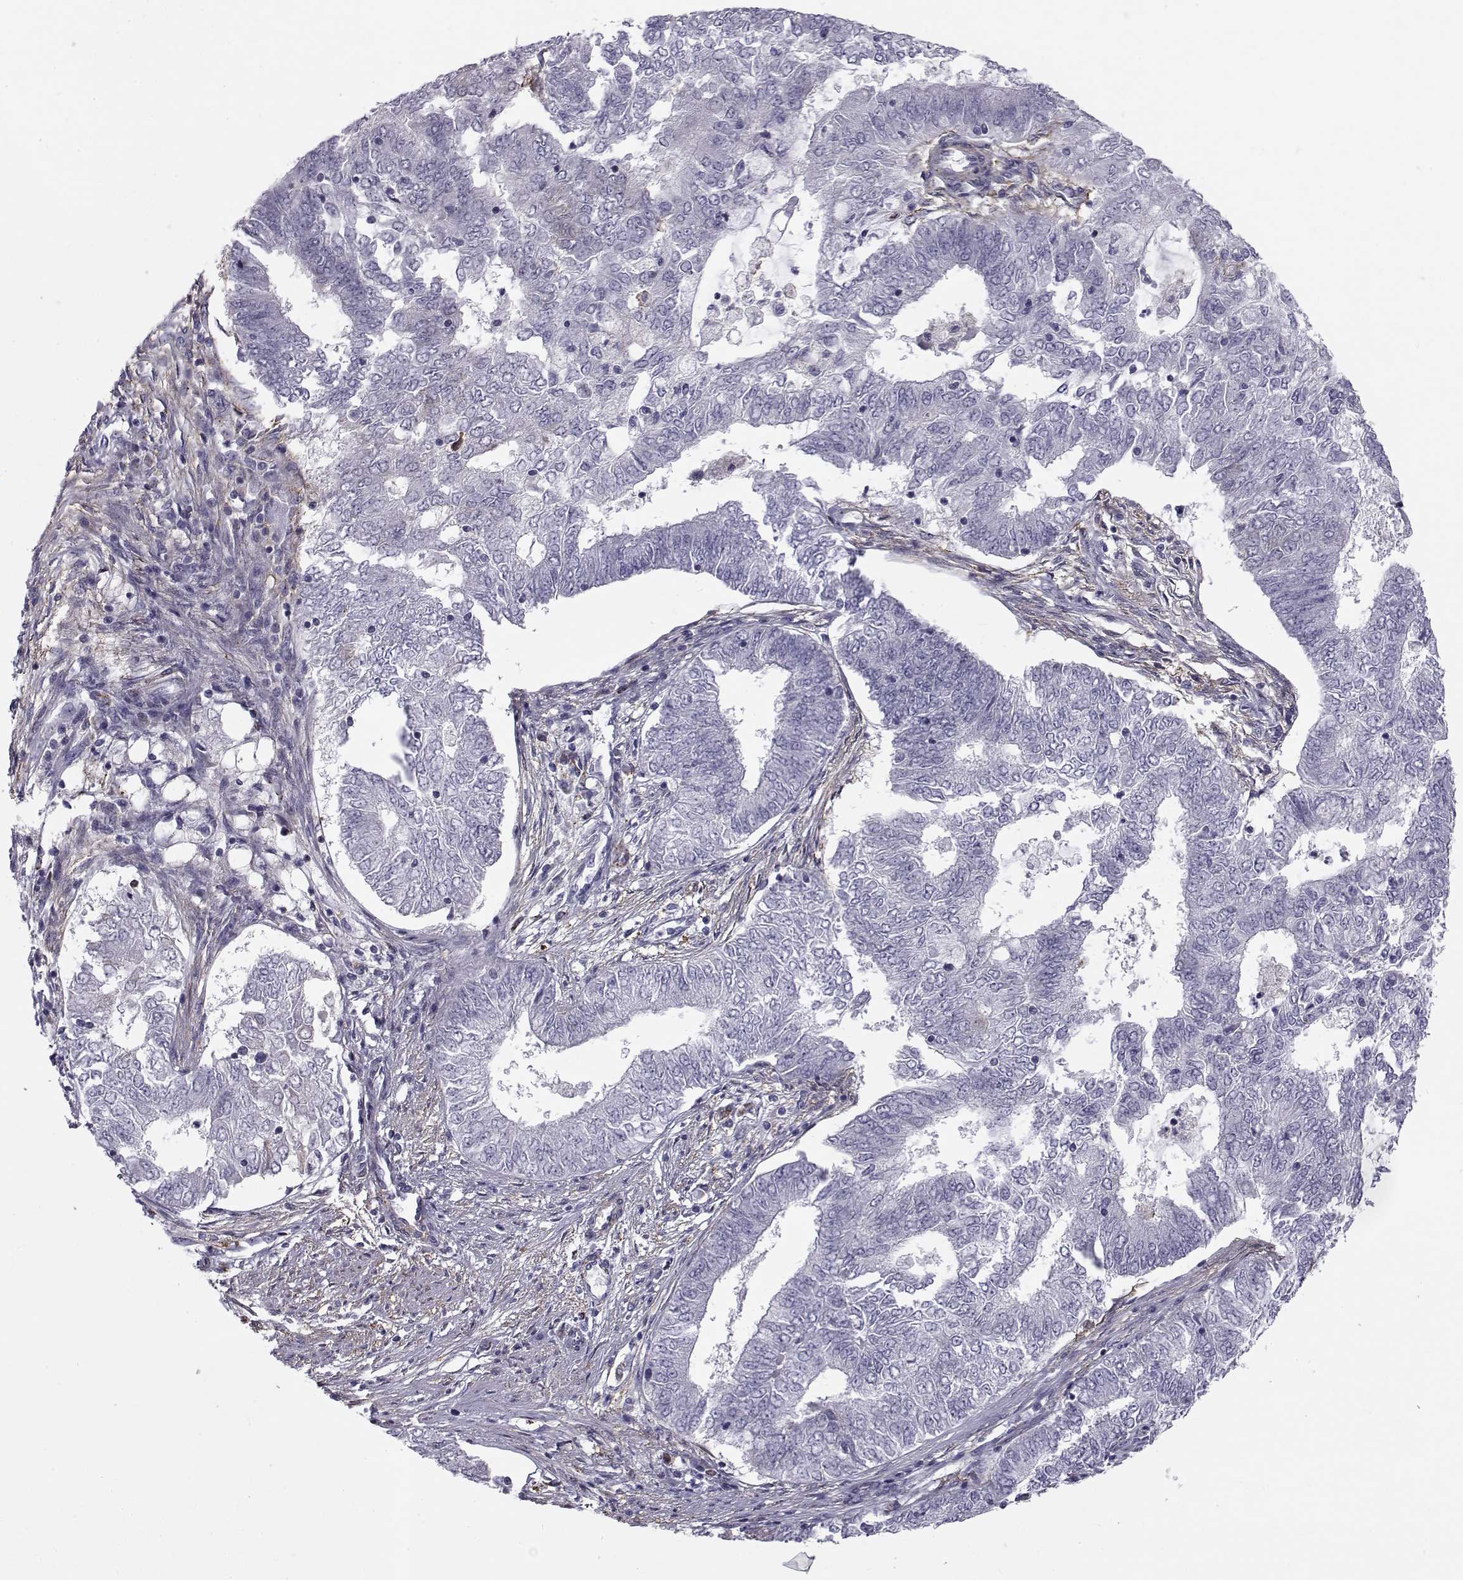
{"staining": {"intensity": "negative", "quantity": "none", "location": "none"}, "tissue": "endometrial cancer", "cell_type": "Tumor cells", "image_type": "cancer", "snomed": [{"axis": "morphology", "description": "Adenocarcinoma, NOS"}, {"axis": "topography", "description": "Endometrium"}], "caption": "A micrograph of adenocarcinoma (endometrial) stained for a protein reveals no brown staining in tumor cells.", "gene": "LRRC27", "patient": {"sex": "female", "age": 62}}